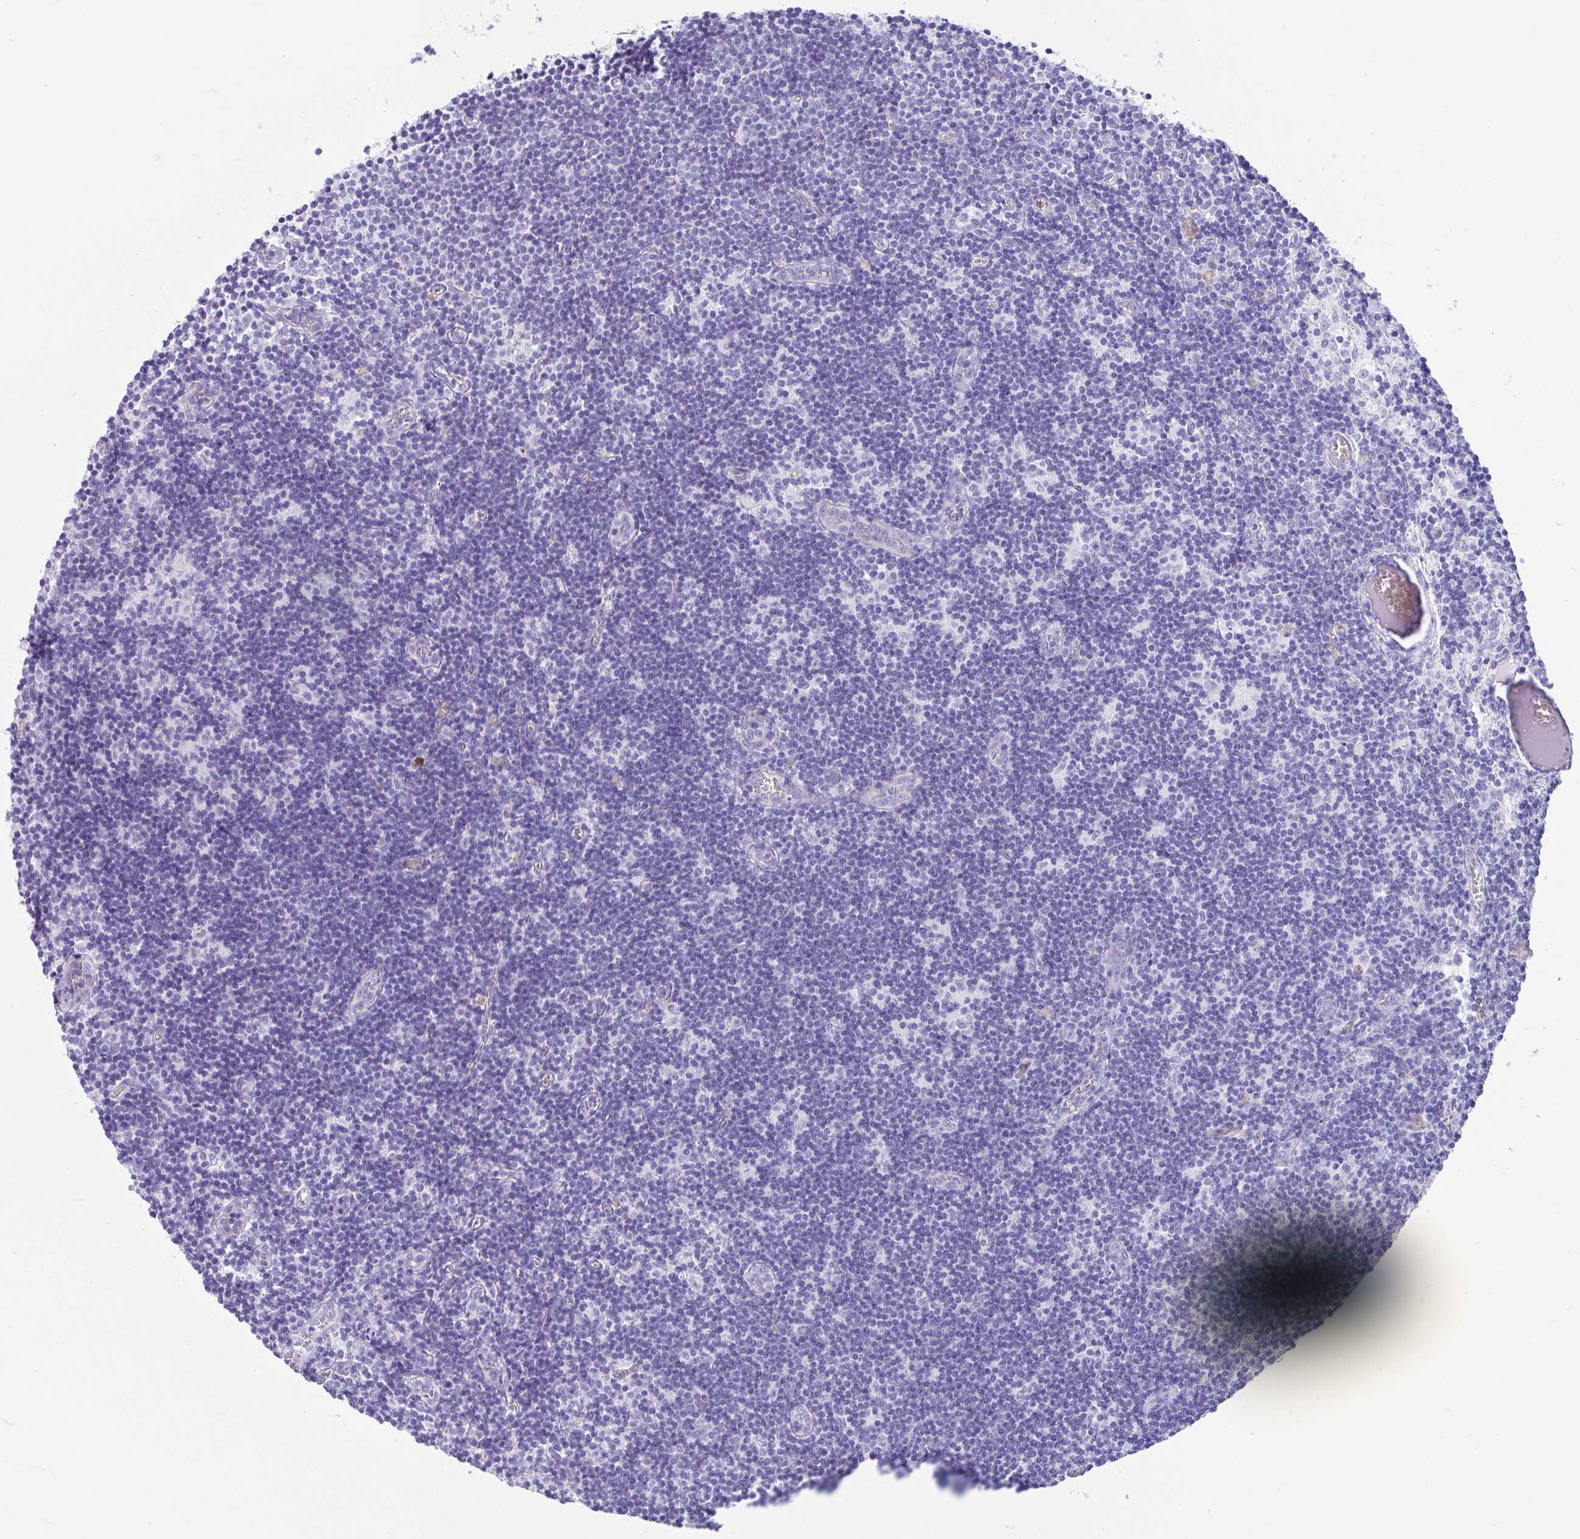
{"staining": {"intensity": "negative", "quantity": "none", "location": "none"}, "tissue": "lymph node", "cell_type": "Germinal center cells", "image_type": "normal", "snomed": [{"axis": "morphology", "description": "Normal tissue, NOS"}, {"axis": "topography", "description": "Lymph node"}], "caption": "Protein analysis of benign lymph node shows no significant expression in germinal center cells.", "gene": "FAM107A", "patient": {"sex": "female", "age": 31}}